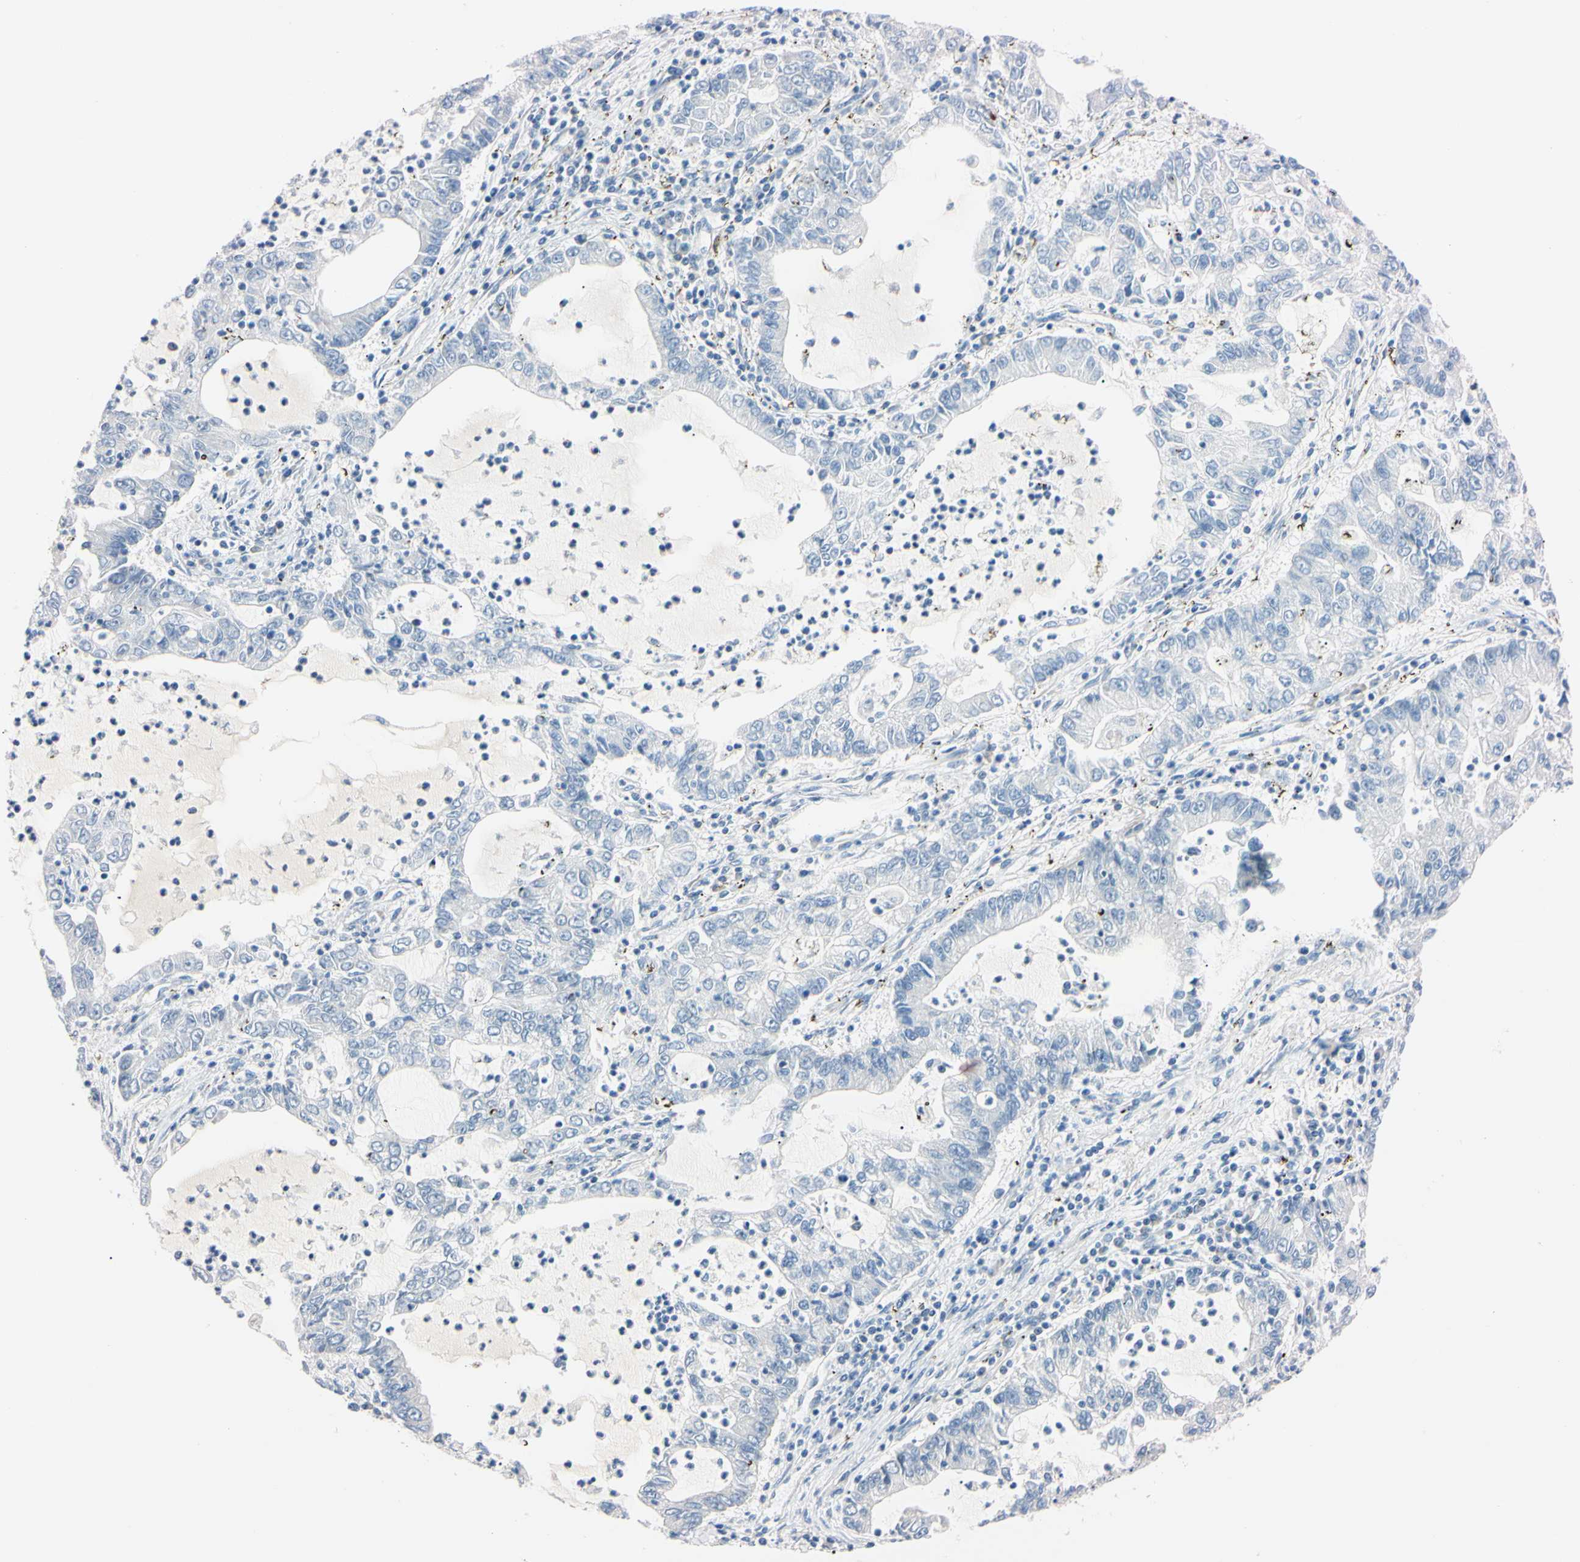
{"staining": {"intensity": "negative", "quantity": "none", "location": "none"}, "tissue": "lung cancer", "cell_type": "Tumor cells", "image_type": "cancer", "snomed": [{"axis": "morphology", "description": "Adenocarcinoma, NOS"}, {"axis": "topography", "description": "Lung"}], "caption": "An IHC photomicrograph of lung adenocarcinoma is shown. There is no staining in tumor cells of lung adenocarcinoma.", "gene": "C1orf174", "patient": {"sex": "female", "age": 51}}